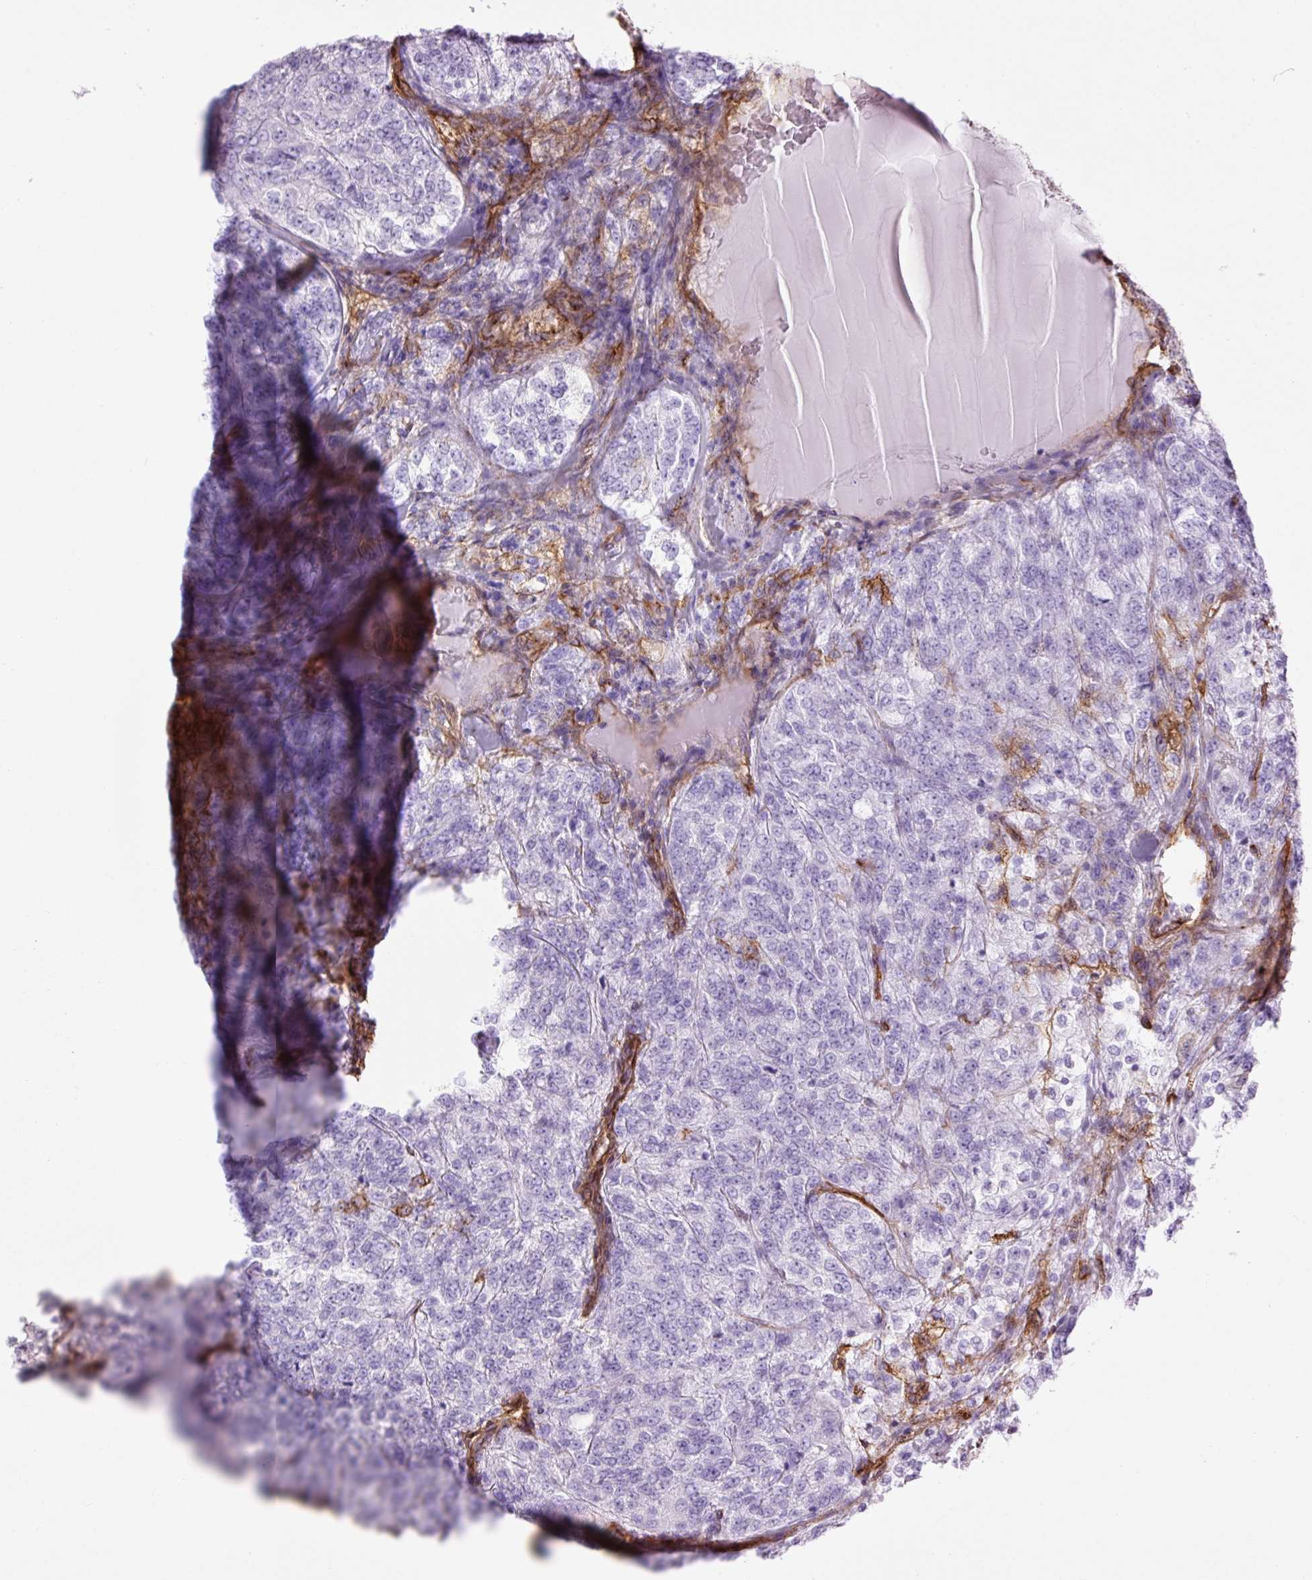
{"staining": {"intensity": "negative", "quantity": "none", "location": "none"}, "tissue": "renal cancer", "cell_type": "Tumor cells", "image_type": "cancer", "snomed": [{"axis": "morphology", "description": "Adenocarcinoma, NOS"}, {"axis": "topography", "description": "Kidney"}], "caption": "The immunohistochemistry (IHC) micrograph has no significant staining in tumor cells of adenocarcinoma (renal) tissue.", "gene": "CAV1", "patient": {"sex": "female", "age": 63}}